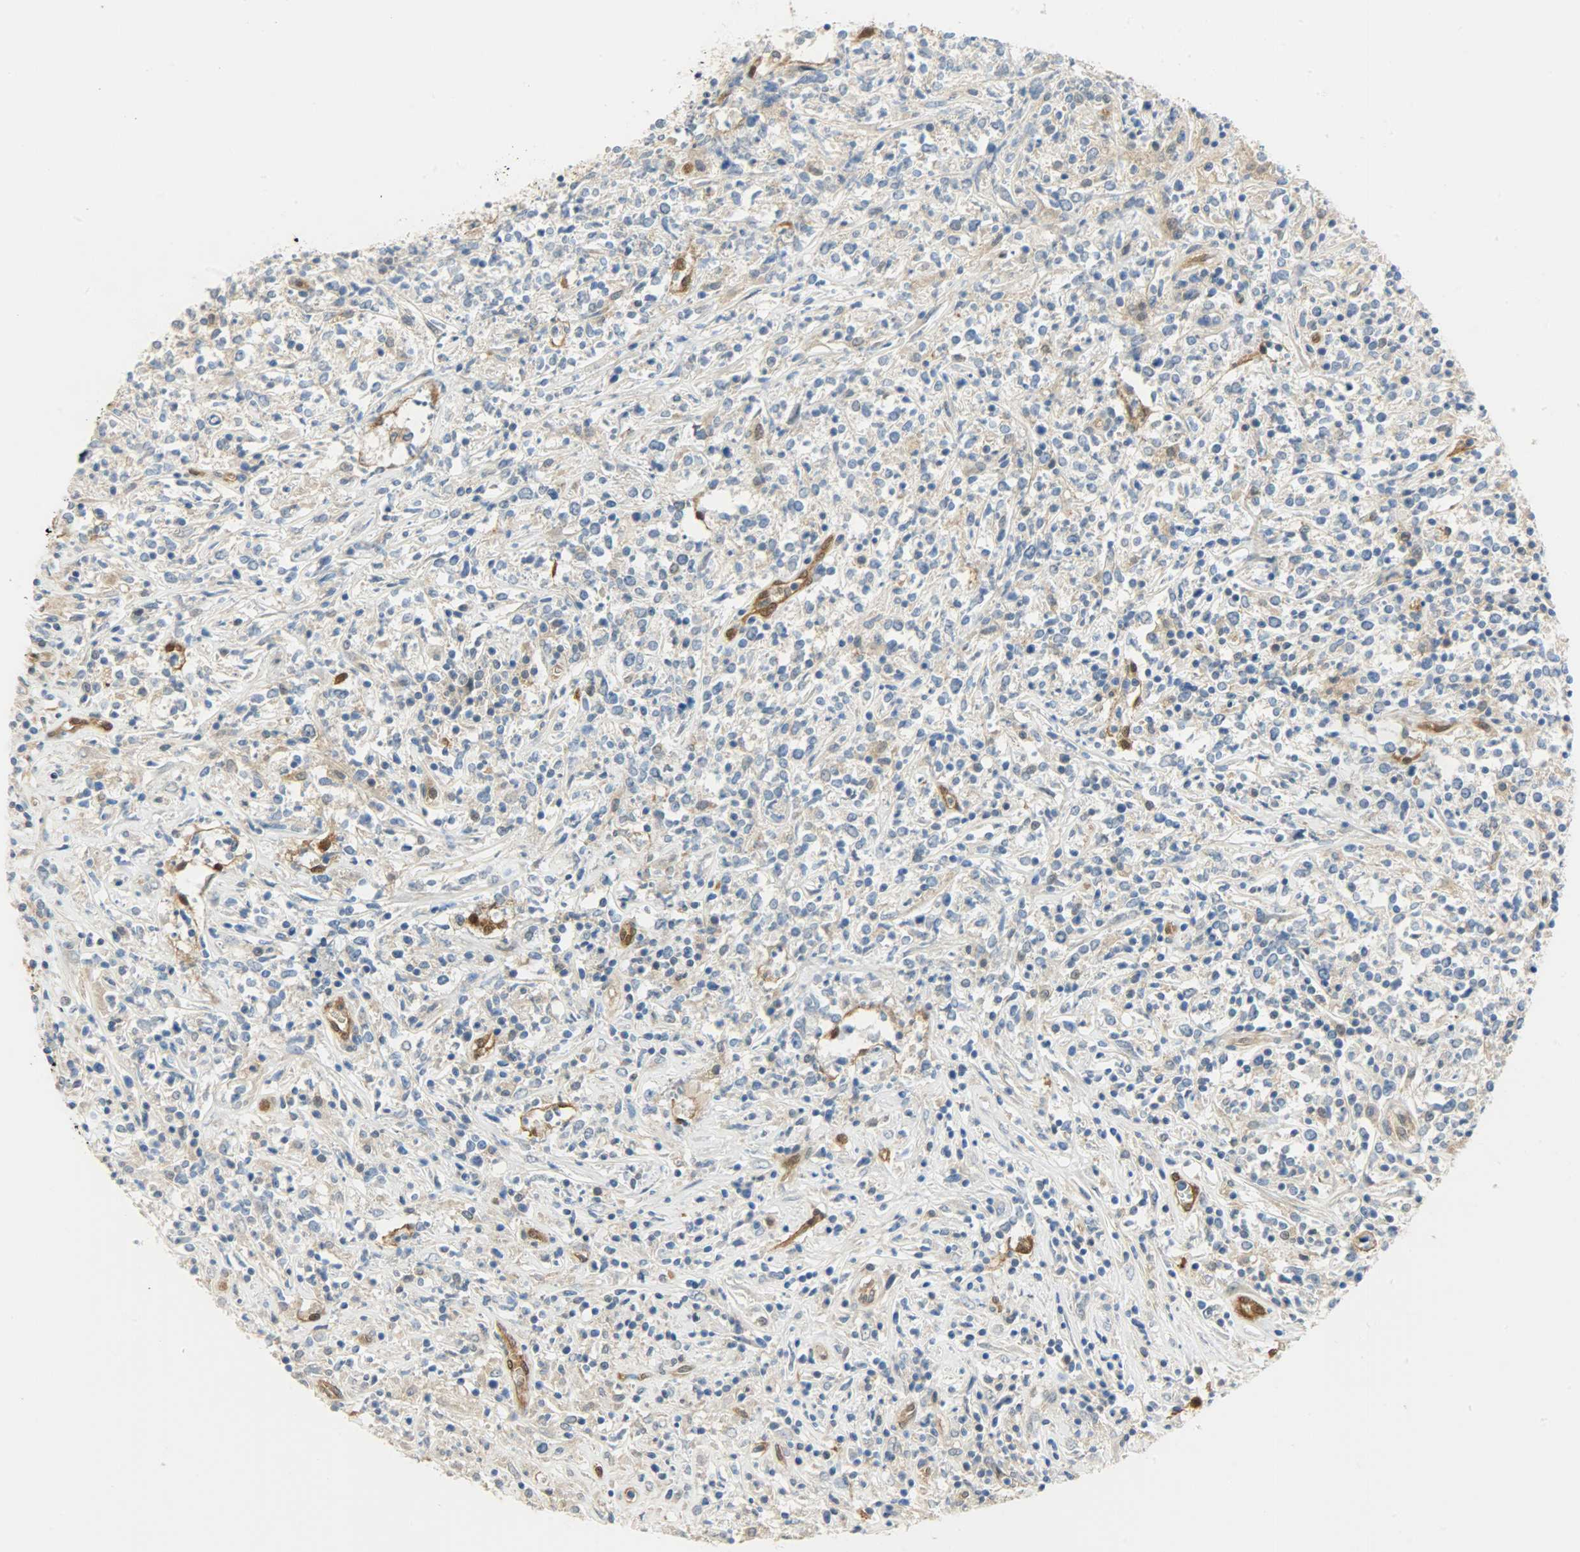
{"staining": {"intensity": "weak", "quantity": "25%-75%", "location": "cytoplasmic/membranous"}, "tissue": "lymphoma", "cell_type": "Tumor cells", "image_type": "cancer", "snomed": [{"axis": "morphology", "description": "Malignant lymphoma, non-Hodgkin's type, High grade"}, {"axis": "topography", "description": "Lymph node"}], "caption": "High-grade malignant lymphoma, non-Hodgkin's type was stained to show a protein in brown. There is low levels of weak cytoplasmic/membranous positivity in about 25%-75% of tumor cells.", "gene": "FKBP1A", "patient": {"sex": "female", "age": 84}}